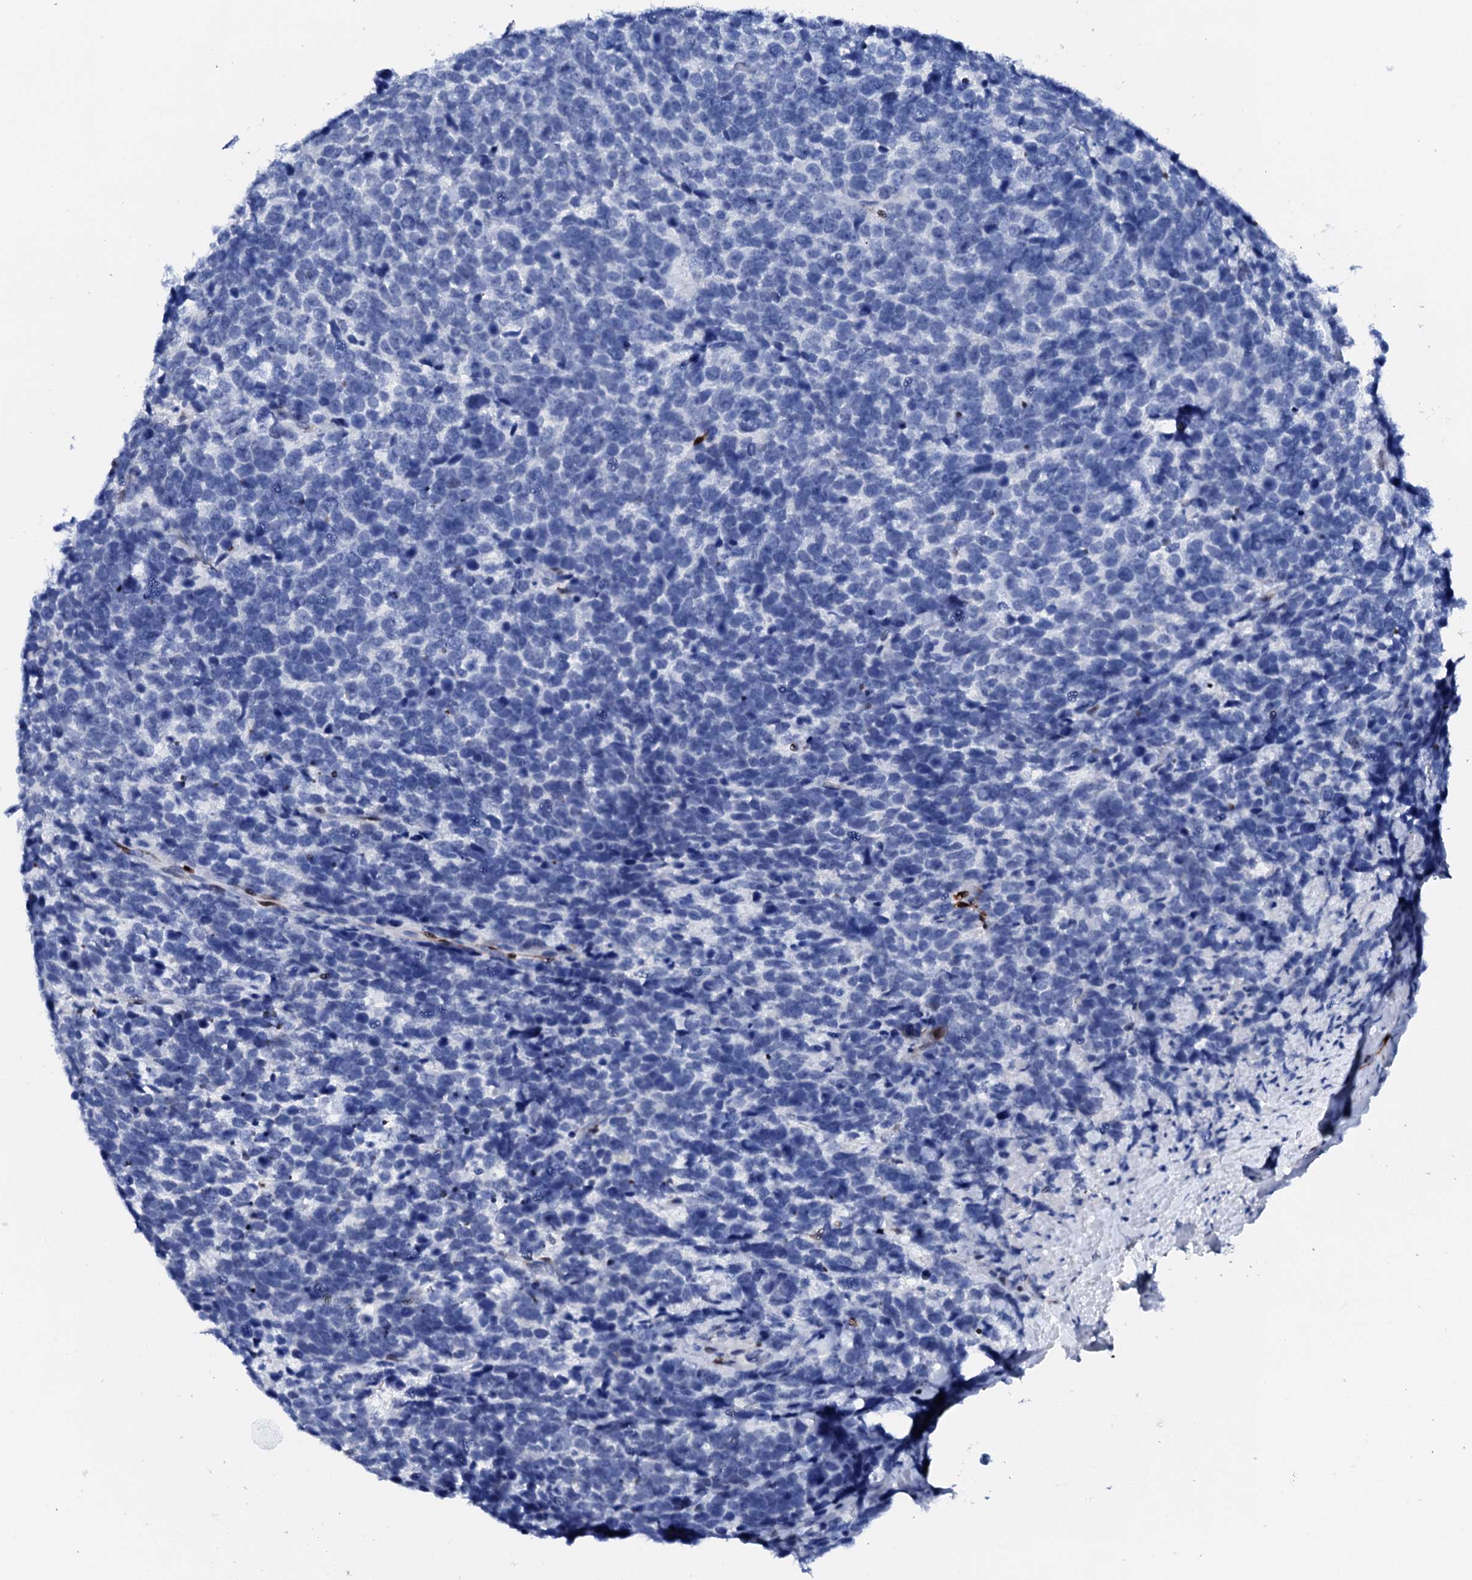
{"staining": {"intensity": "negative", "quantity": "none", "location": "none"}, "tissue": "urothelial cancer", "cell_type": "Tumor cells", "image_type": "cancer", "snomed": [{"axis": "morphology", "description": "Urothelial carcinoma, High grade"}, {"axis": "topography", "description": "Urinary bladder"}], "caption": "A histopathology image of urothelial cancer stained for a protein demonstrates no brown staining in tumor cells. (DAB immunohistochemistry visualized using brightfield microscopy, high magnification).", "gene": "NRIP2", "patient": {"sex": "female", "age": 82}}